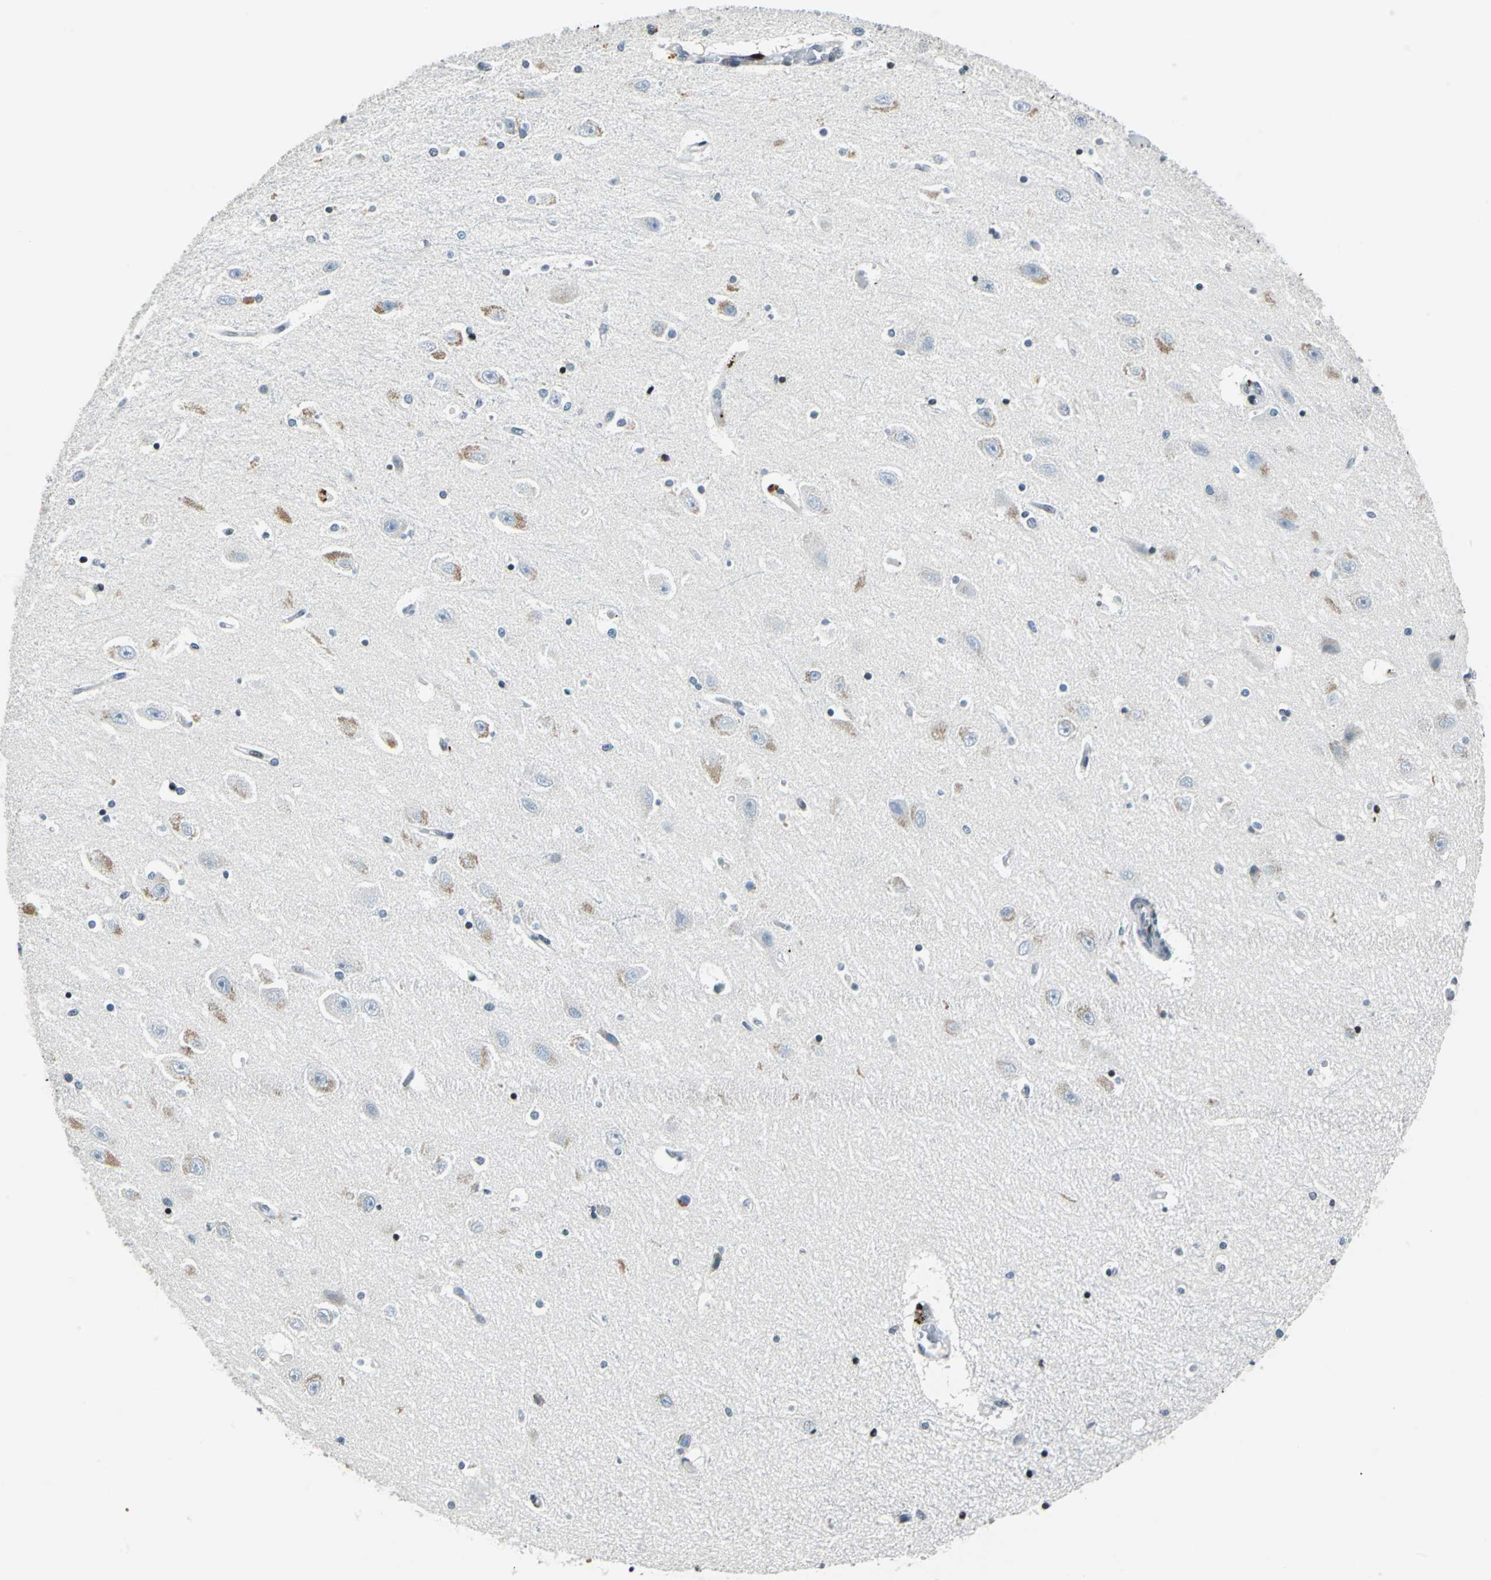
{"staining": {"intensity": "negative", "quantity": "none", "location": "none"}, "tissue": "hippocampus", "cell_type": "Glial cells", "image_type": "normal", "snomed": [{"axis": "morphology", "description": "Normal tissue, NOS"}, {"axis": "topography", "description": "Hippocampus"}], "caption": "Hippocampus stained for a protein using immunohistochemistry (IHC) demonstrates no expression glial cells.", "gene": "HCFC2", "patient": {"sex": "female", "age": 54}}